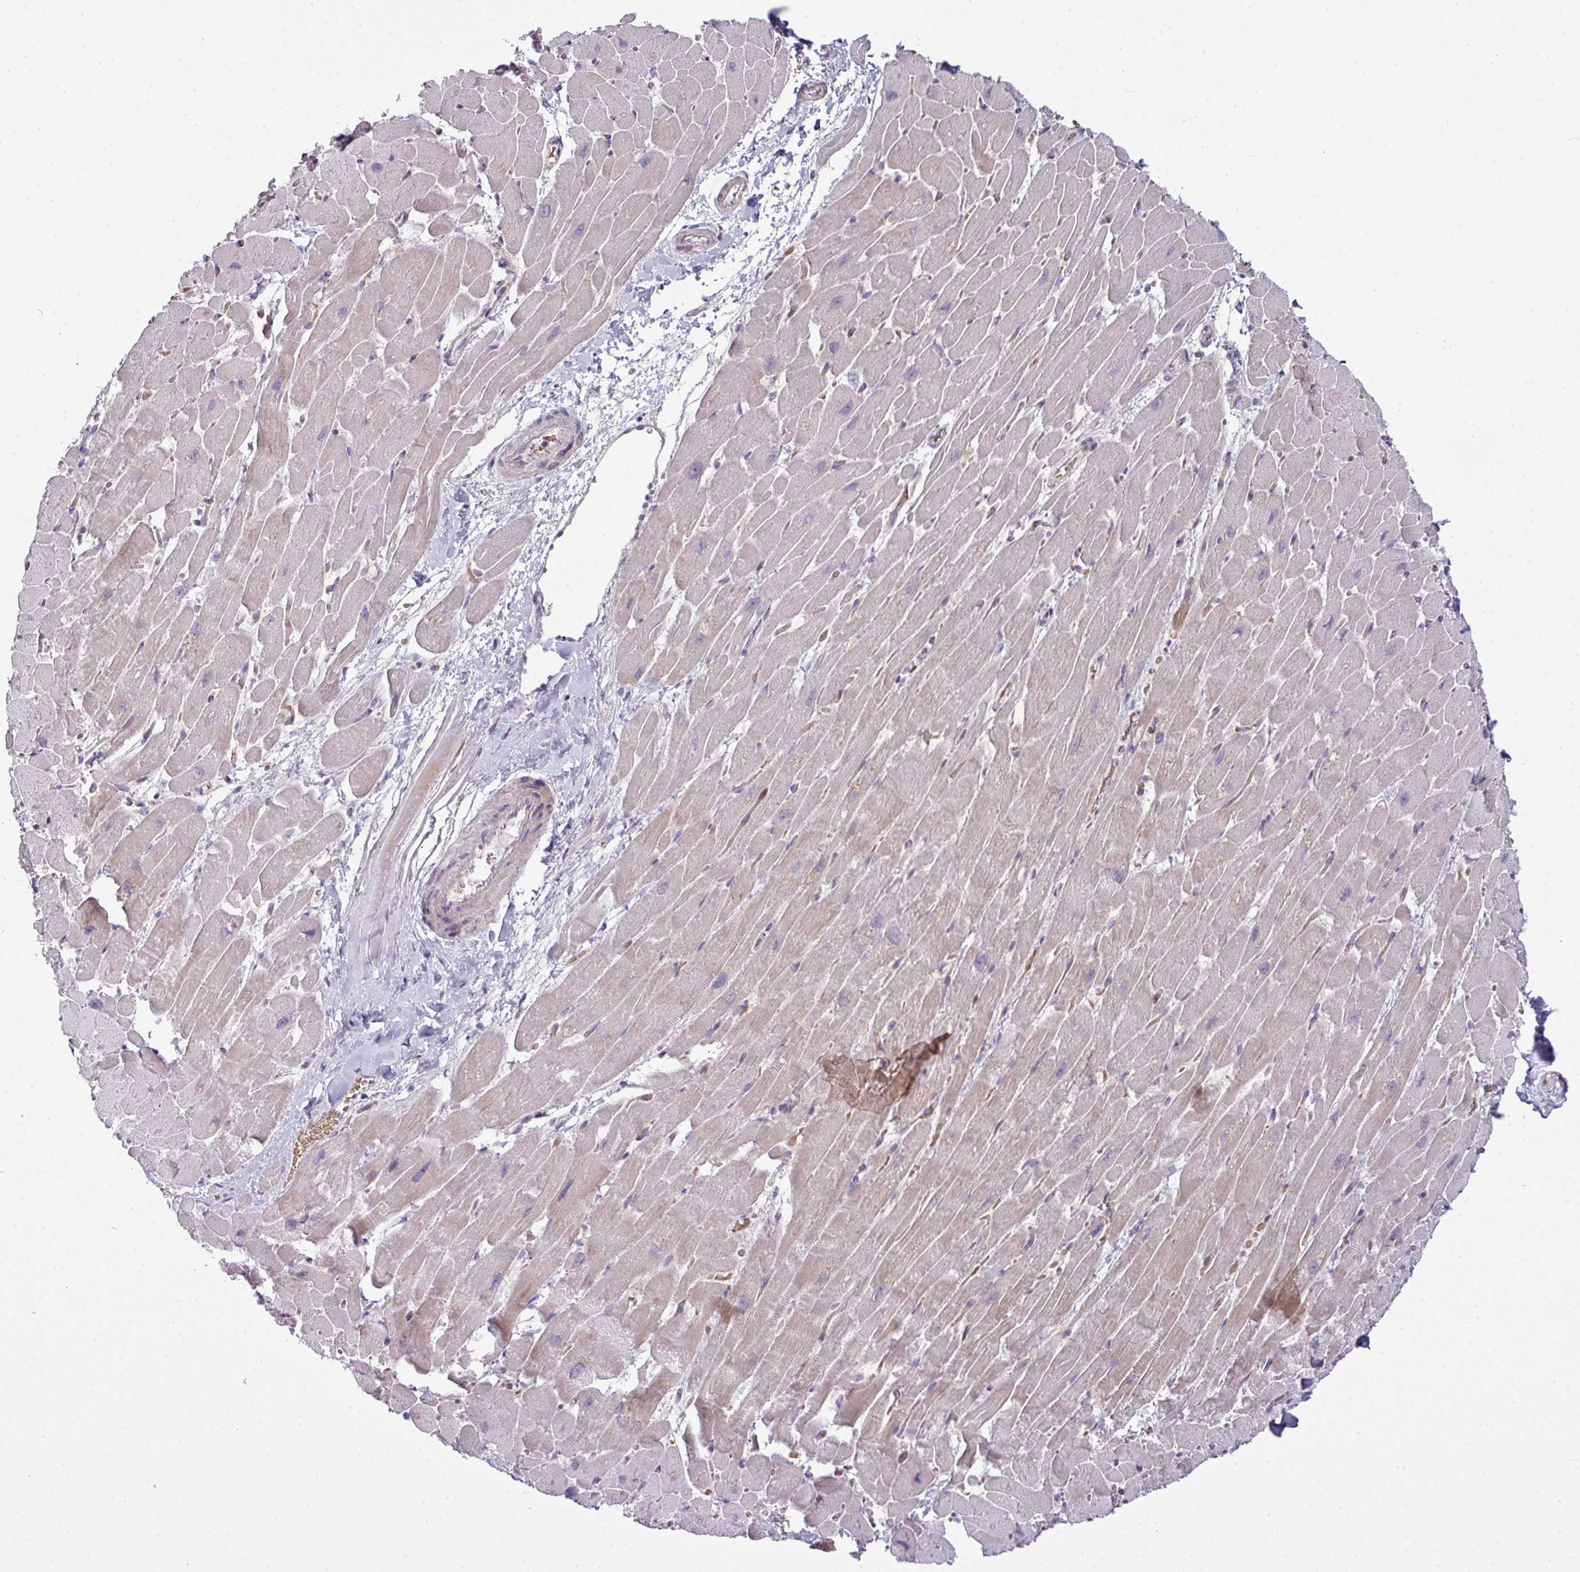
{"staining": {"intensity": "weak", "quantity": "25%-75%", "location": "cytoplasmic/membranous"}, "tissue": "heart muscle", "cell_type": "Cardiomyocytes", "image_type": "normal", "snomed": [{"axis": "morphology", "description": "Normal tissue, NOS"}, {"axis": "topography", "description": "Heart"}], "caption": "Cardiomyocytes show low levels of weak cytoplasmic/membranous expression in approximately 25%-75% of cells in benign heart muscle. (Brightfield microscopy of DAB IHC at high magnification).", "gene": "STAT5A", "patient": {"sex": "male", "age": 37}}